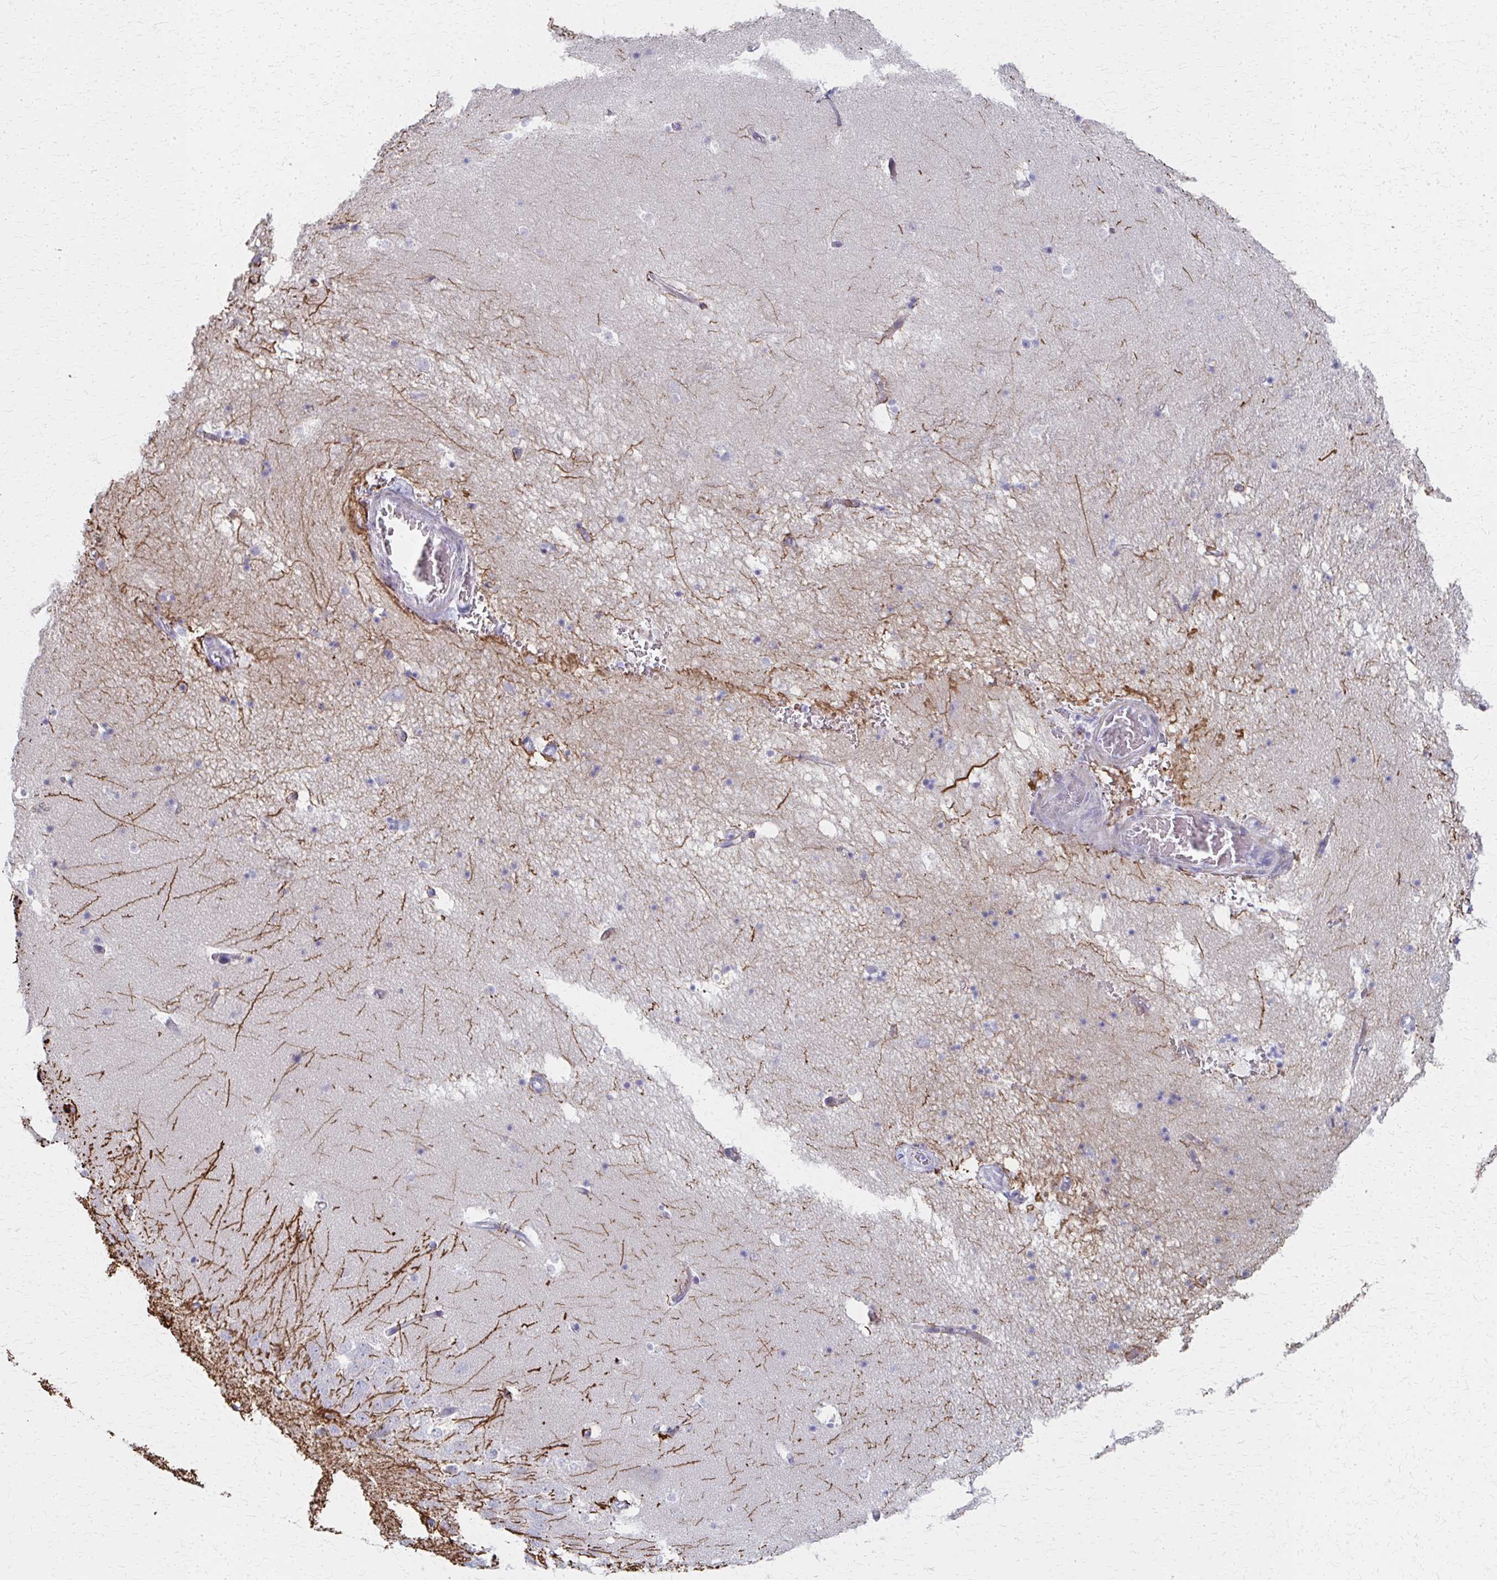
{"staining": {"intensity": "negative", "quantity": "none", "location": "none"}, "tissue": "hippocampus", "cell_type": "Glial cells", "image_type": "normal", "snomed": [{"axis": "morphology", "description": "Normal tissue, NOS"}, {"axis": "topography", "description": "Hippocampus"}], "caption": "IHC image of unremarkable hippocampus: human hippocampus stained with DAB exhibits no significant protein expression in glial cells.", "gene": "MS4A2", "patient": {"sex": "male", "age": 58}}